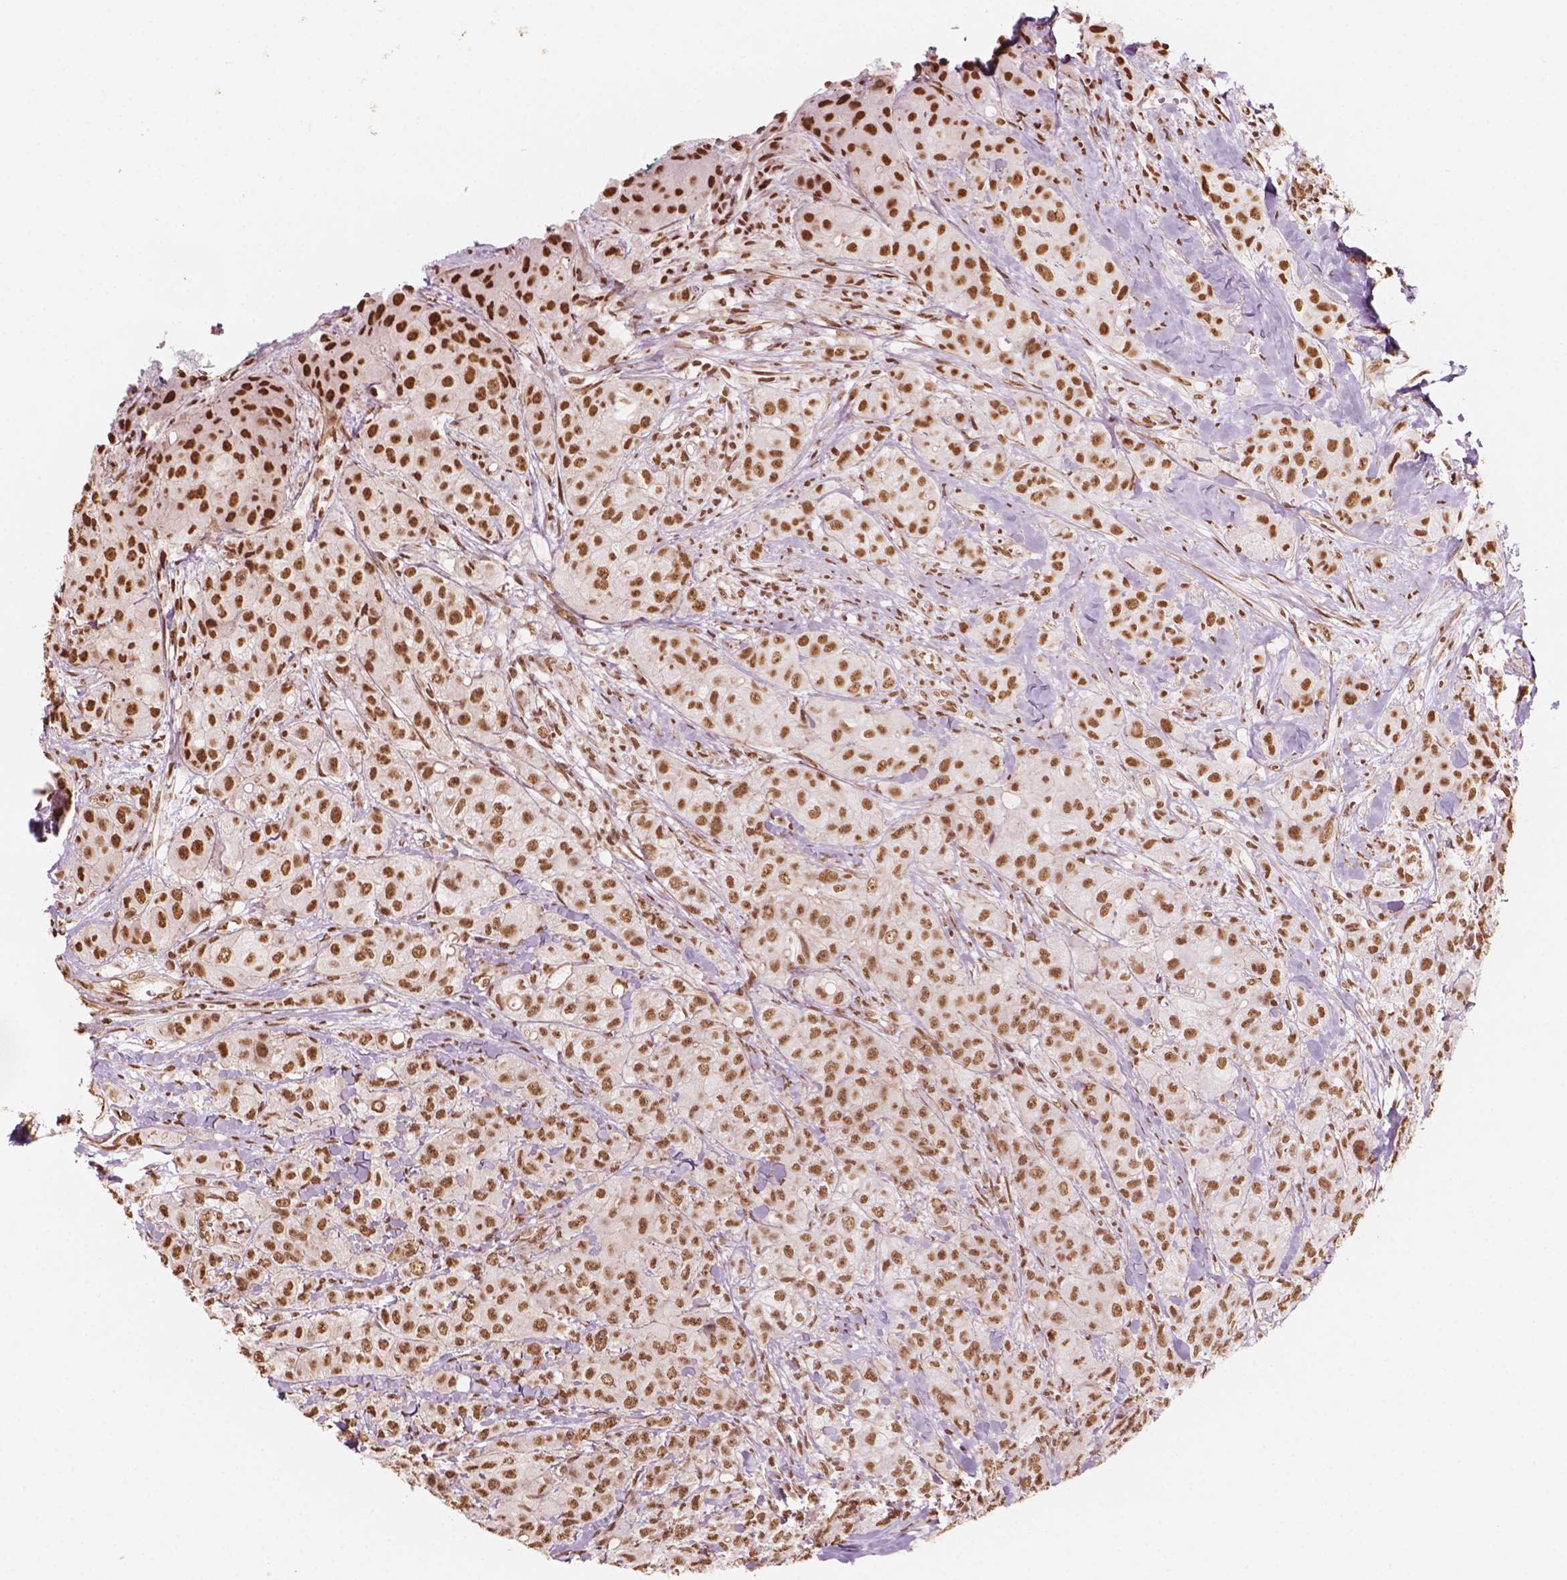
{"staining": {"intensity": "moderate", "quantity": ">75%", "location": "nuclear"}, "tissue": "breast cancer", "cell_type": "Tumor cells", "image_type": "cancer", "snomed": [{"axis": "morphology", "description": "Duct carcinoma"}, {"axis": "topography", "description": "Breast"}], "caption": "IHC micrograph of neoplastic tissue: breast cancer stained using immunohistochemistry reveals medium levels of moderate protein expression localized specifically in the nuclear of tumor cells, appearing as a nuclear brown color.", "gene": "GTF3C5", "patient": {"sex": "female", "age": 43}}